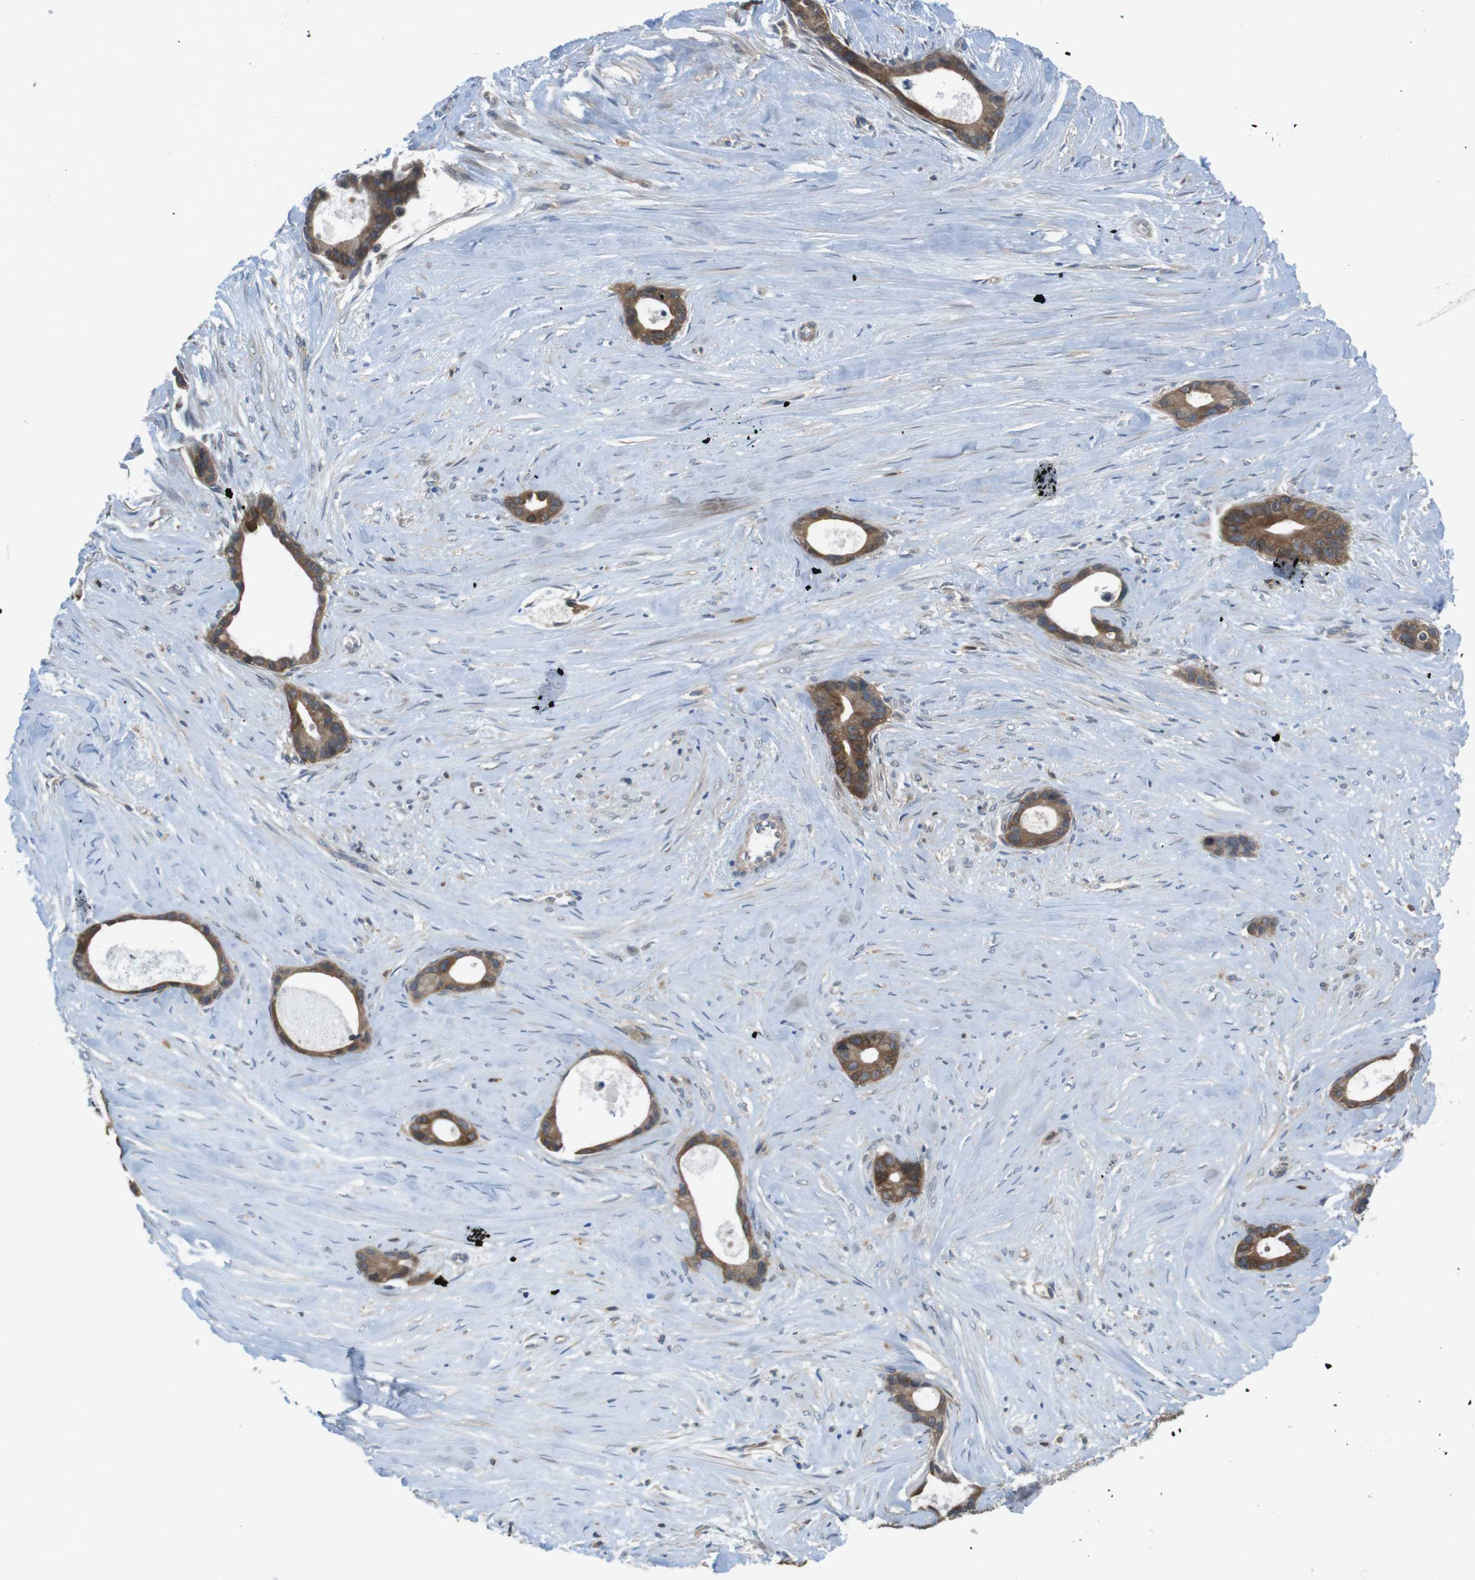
{"staining": {"intensity": "strong", "quantity": ">75%", "location": "cytoplasmic/membranous"}, "tissue": "liver cancer", "cell_type": "Tumor cells", "image_type": "cancer", "snomed": [{"axis": "morphology", "description": "Cholangiocarcinoma"}, {"axis": "topography", "description": "Liver"}], "caption": "Protein positivity by immunohistochemistry (IHC) exhibits strong cytoplasmic/membranous staining in approximately >75% of tumor cells in cholangiocarcinoma (liver).", "gene": "MTHFD1", "patient": {"sex": "female", "age": 55}}